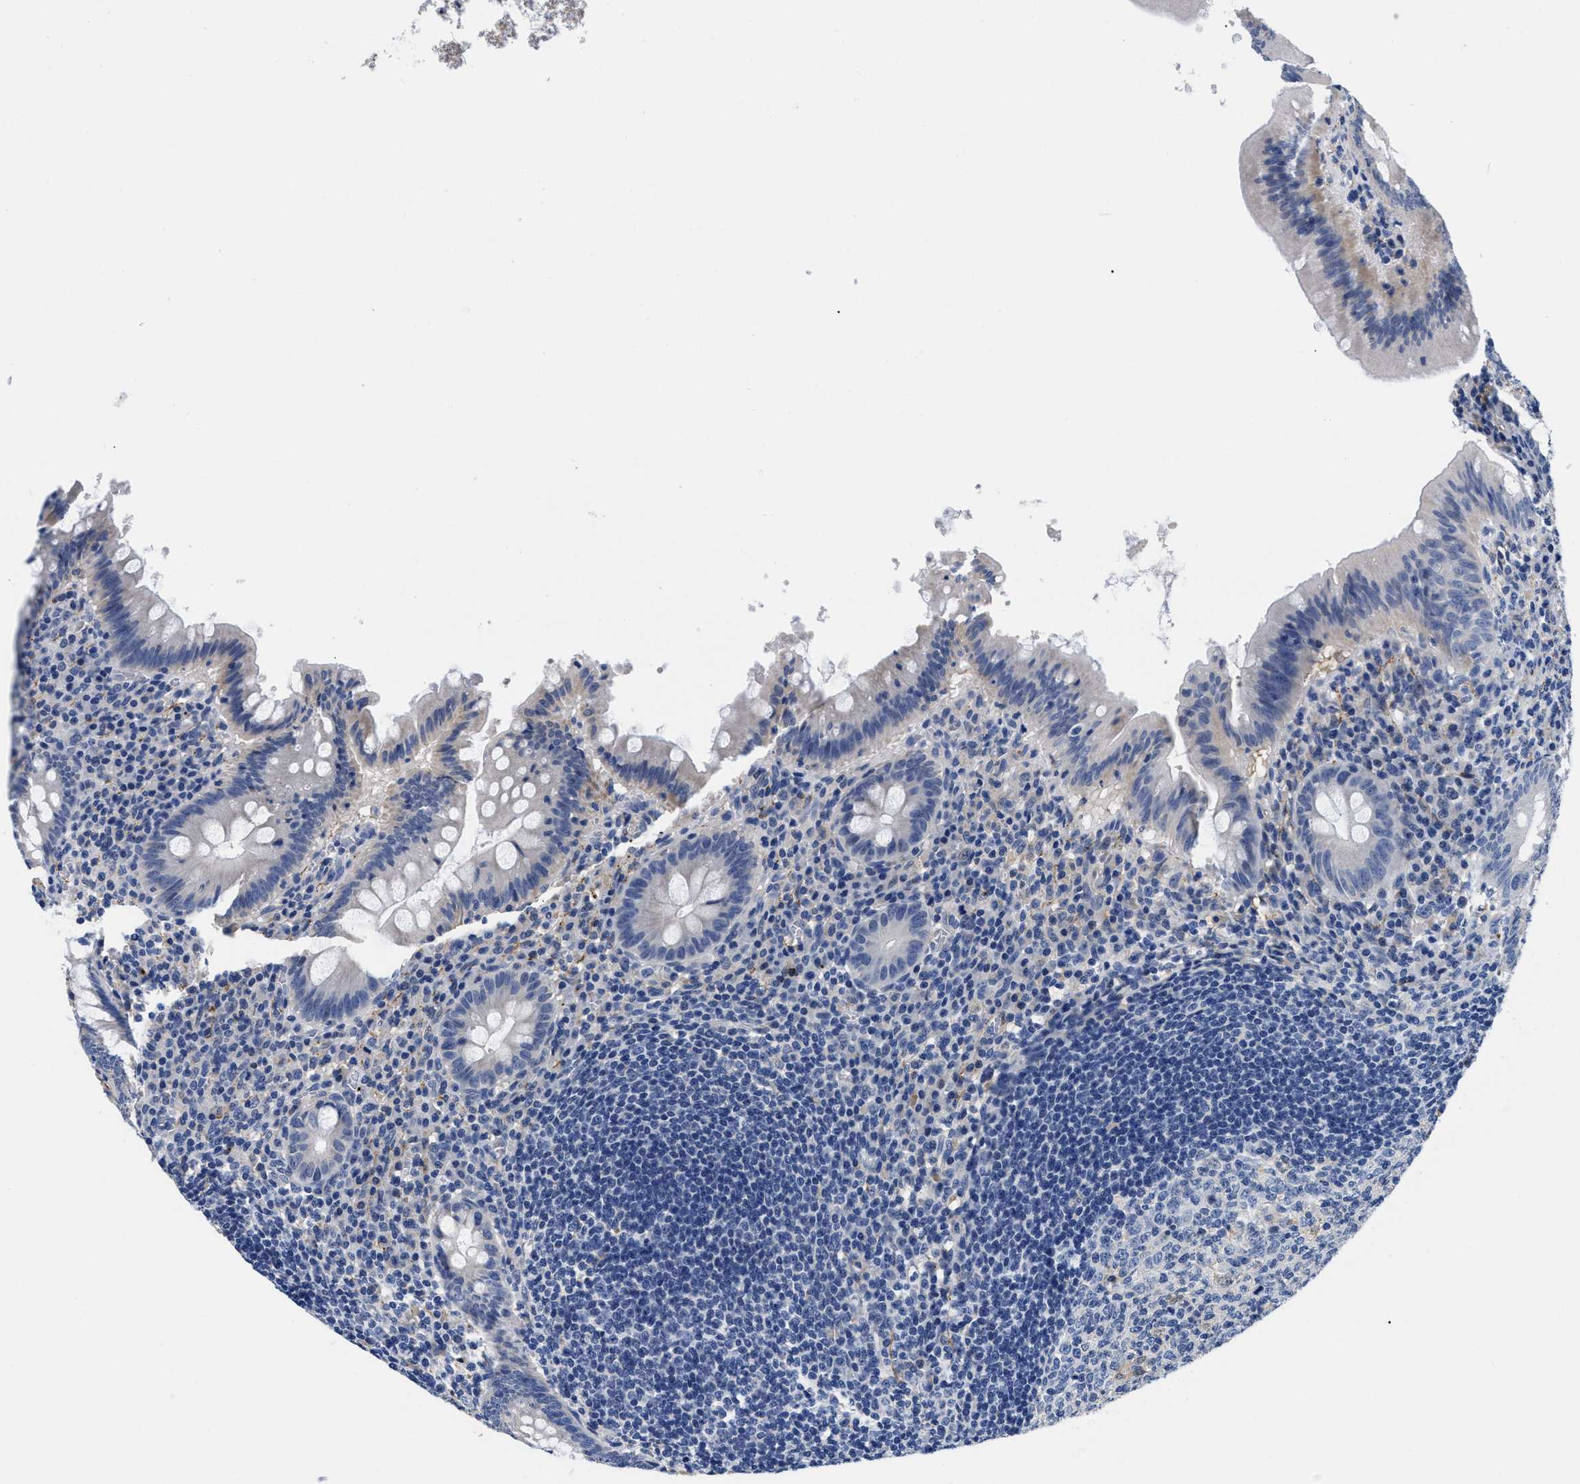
{"staining": {"intensity": "negative", "quantity": "none", "location": "none"}, "tissue": "appendix", "cell_type": "Glandular cells", "image_type": "normal", "snomed": [{"axis": "morphology", "description": "Normal tissue, NOS"}, {"axis": "topography", "description": "Appendix"}], "caption": "DAB (3,3'-diaminobenzidine) immunohistochemical staining of normal human appendix displays no significant positivity in glandular cells.", "gene": "SLC35F1", "patient": {"sex": "male", "age": 56}}